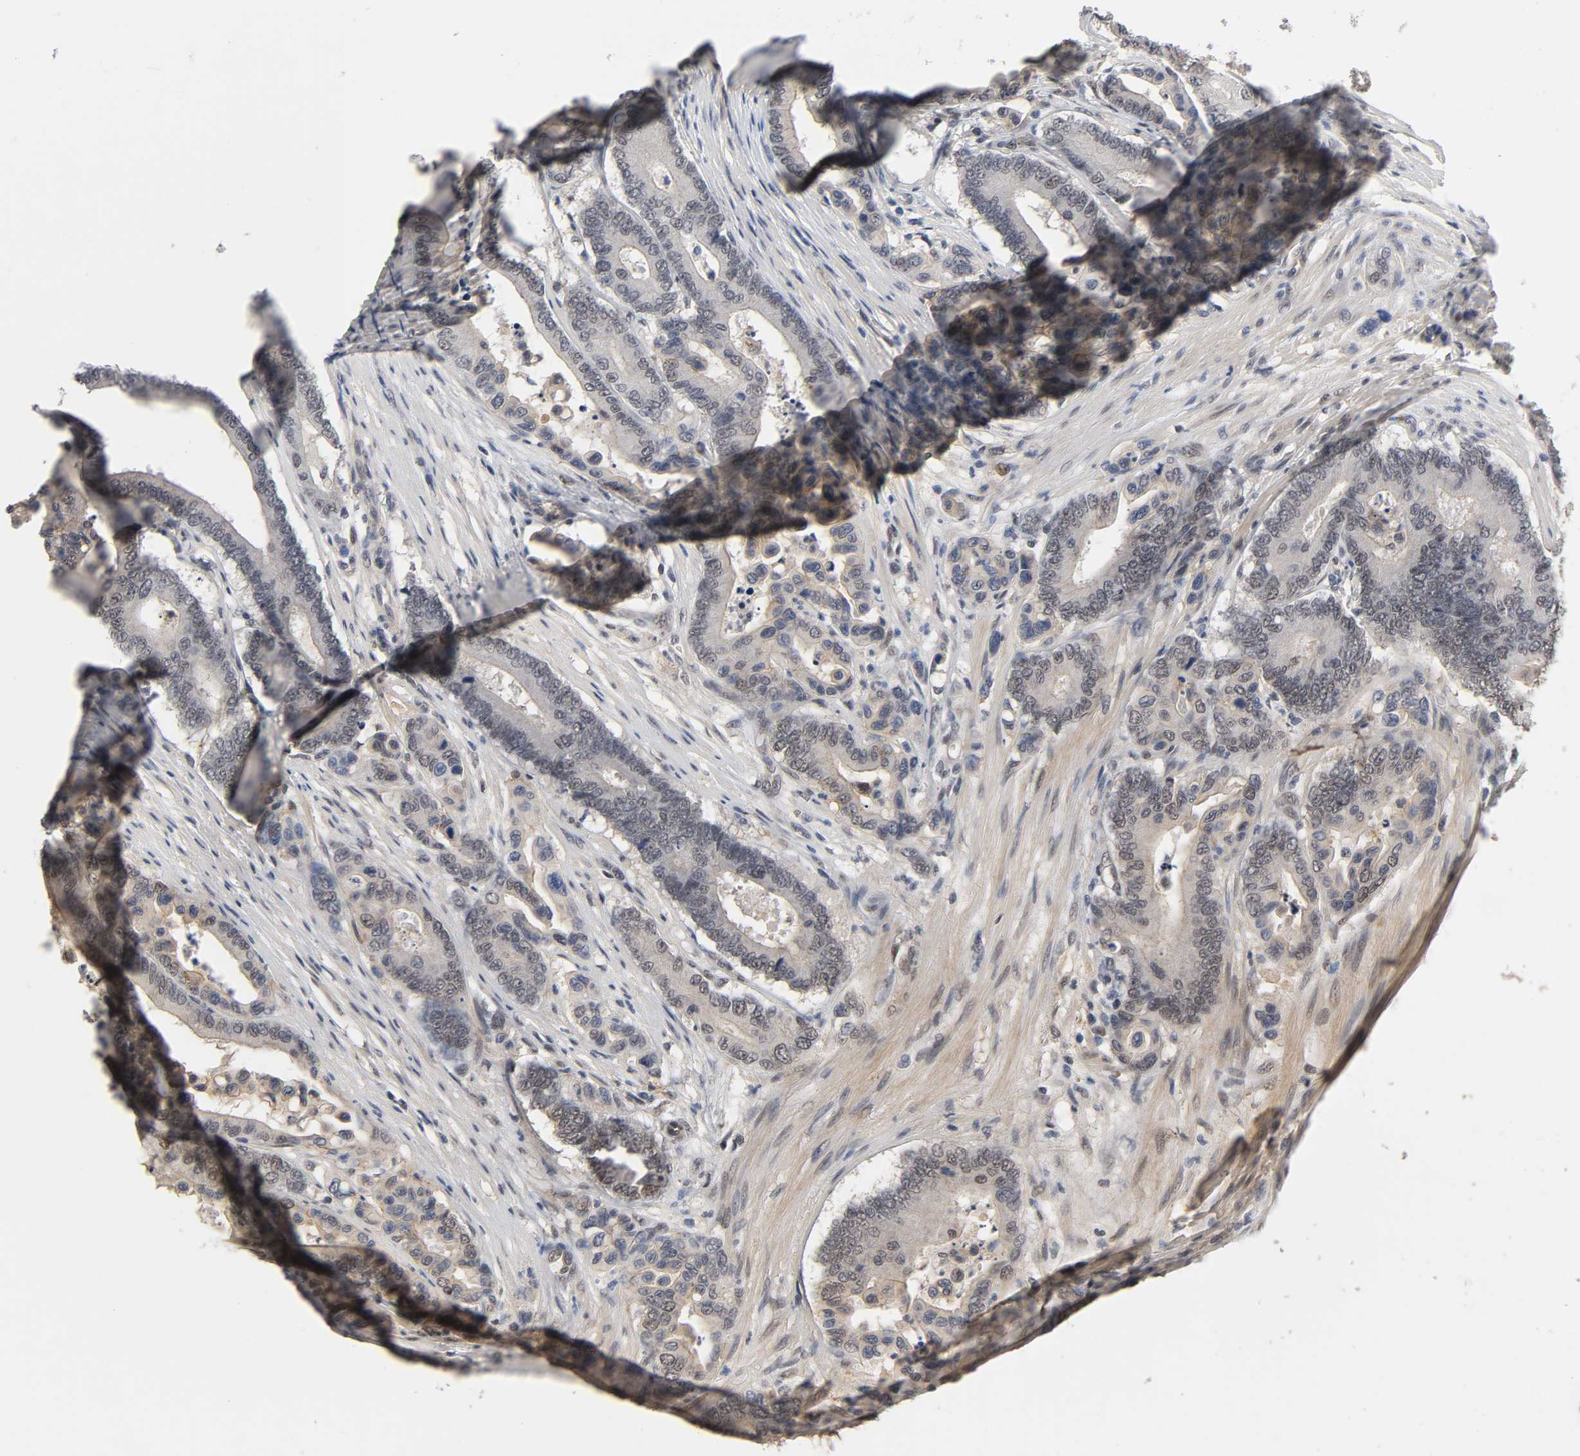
{"staining": {"intensity": "weak", "quantity": "25%-75%", "location": "cytoplasmic/membranous"}, "tissue": "colorectal cancer", "cell_type": "Tumor cells", "image_type": "cancer", "snomed": [{"axis": "morphology", "description": "Normal tissue, NOS"}, {"axis": "morphology", "description": "Adenocarcinoma, NOS"}, {"axis": "topography", "description": "Colon"}], "caption": "Approximately 25%-75% of tumor cells in human adenocarcinoma (colorectal) show weak cytoplasmic/membranous protein positivity as visualized by brown immunohistochemical staining.", "gene": "HTR1E", "patient": {"sex": "male", "age": 82}}